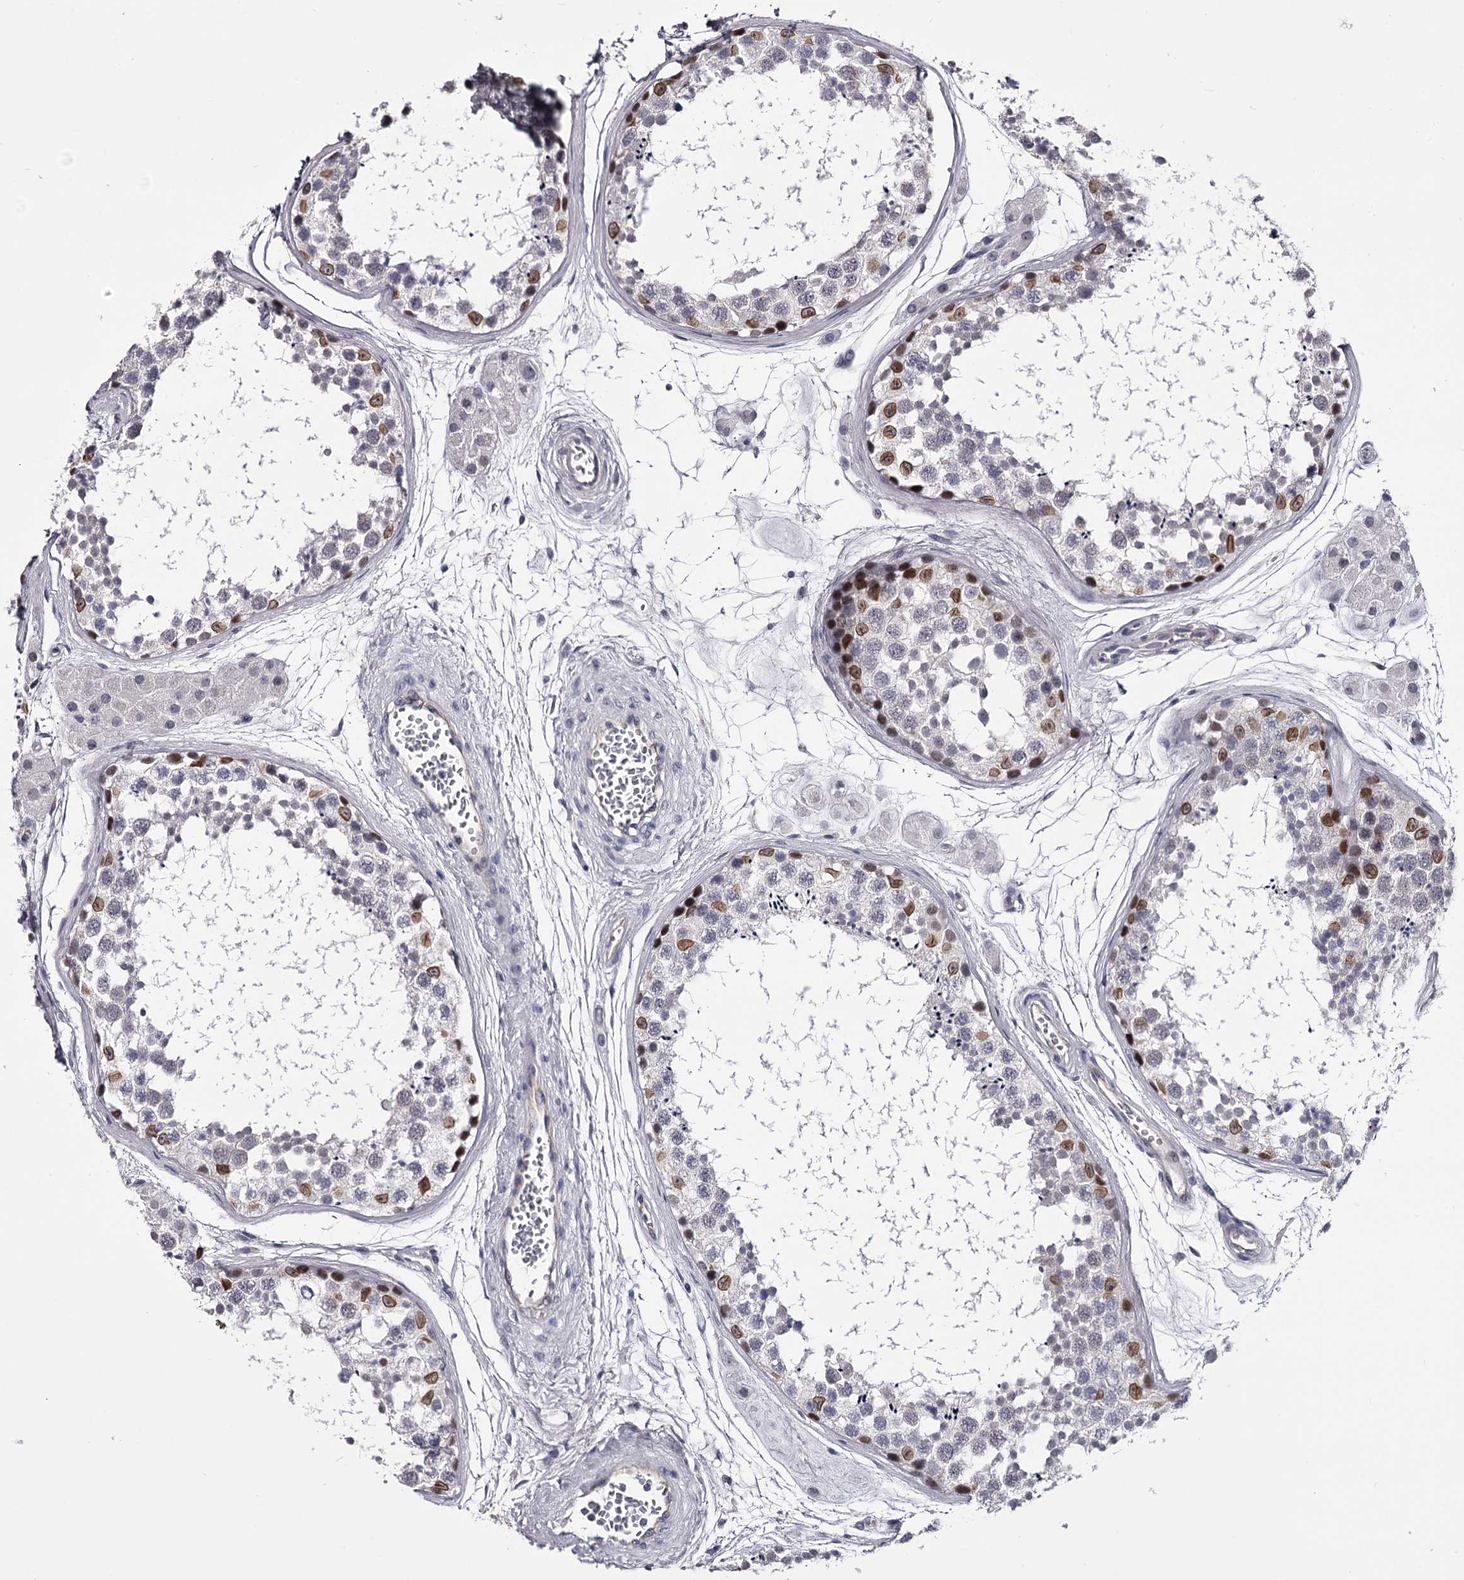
{"staining": {"intensity": "moderate", "quantity": "<25%", "location": "nuclear"}, "tissue": "testis", "cell_type": "Cells in seminiferous ducts", "image_type": "normal", "snomed": [{"axis": "morphology", "description": "Normal tissue, NOS"}, {"axis": "topography", "description": "Testis"}], "caption": "IHC of benign human testis displays low levels of moderate nuclear expression in about <25% of cells in seminiferous ducts.", "gene": "OVOL2", "patient": {"sex": "male", "age": 56}}